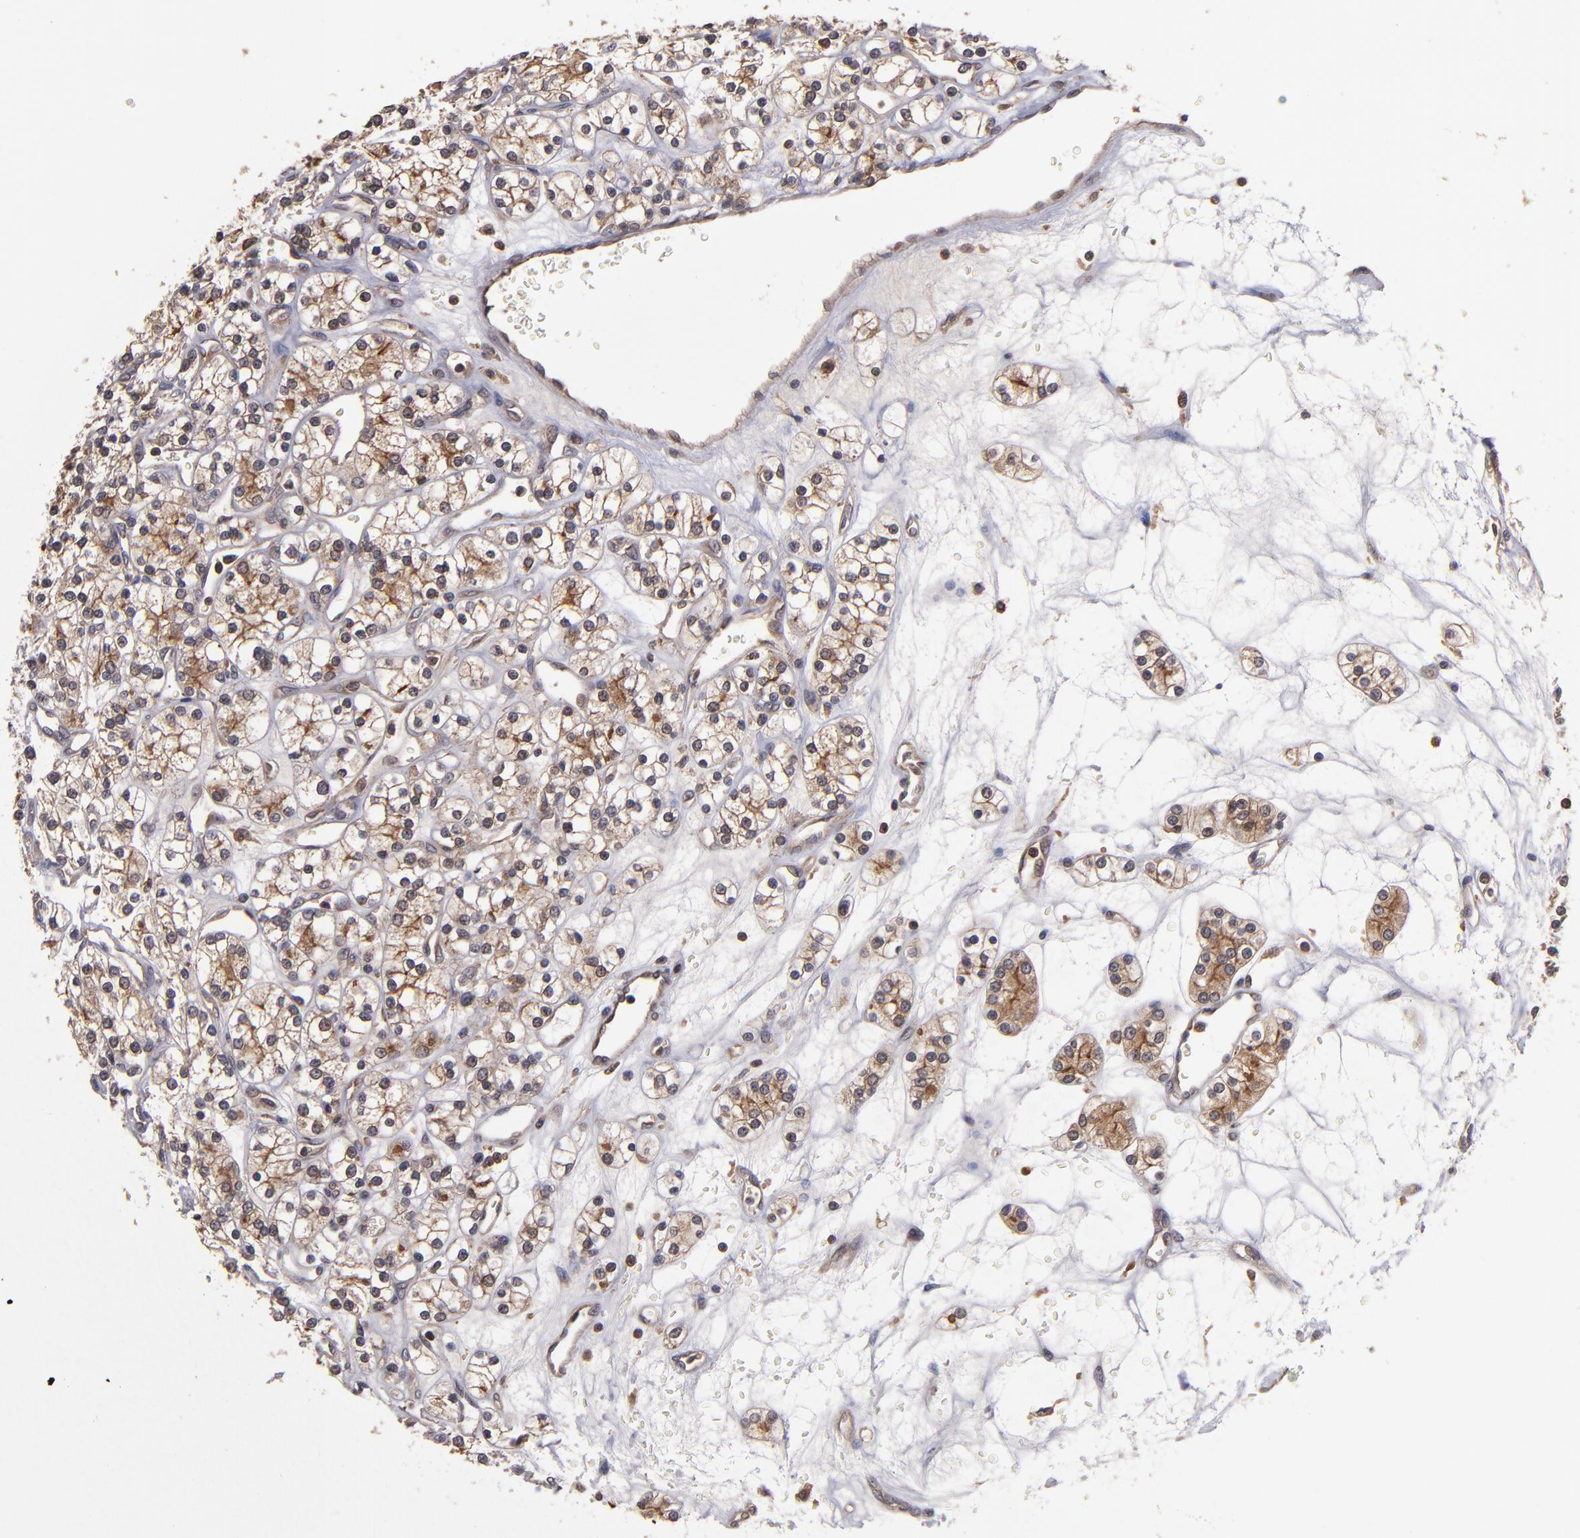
{"staining": {"intensity": "moderate", "quantity": "25%-75%", "location": "cytoplasmic/membranous"}, "tissue": "renal cancer", "cell_type": "Tumor cells", "image_type": "cancer", "snomed": [{"axis": "morphology", "description": "Adenocarcinoma, NOS"}, {"axis": "topography", "description": "Kidney"}], "caption": "Immunohistochemical staining of human renal cancer (adenocarcinoma) exhibits medium levels of moderate cytoplasmic/membranous positivity in about 25%-75% of tumor cells. (Brightfield microscopy of DAB IHC at high magnification).", "gene": "NF2", "patient": {"sex": "female", "age": 62}}